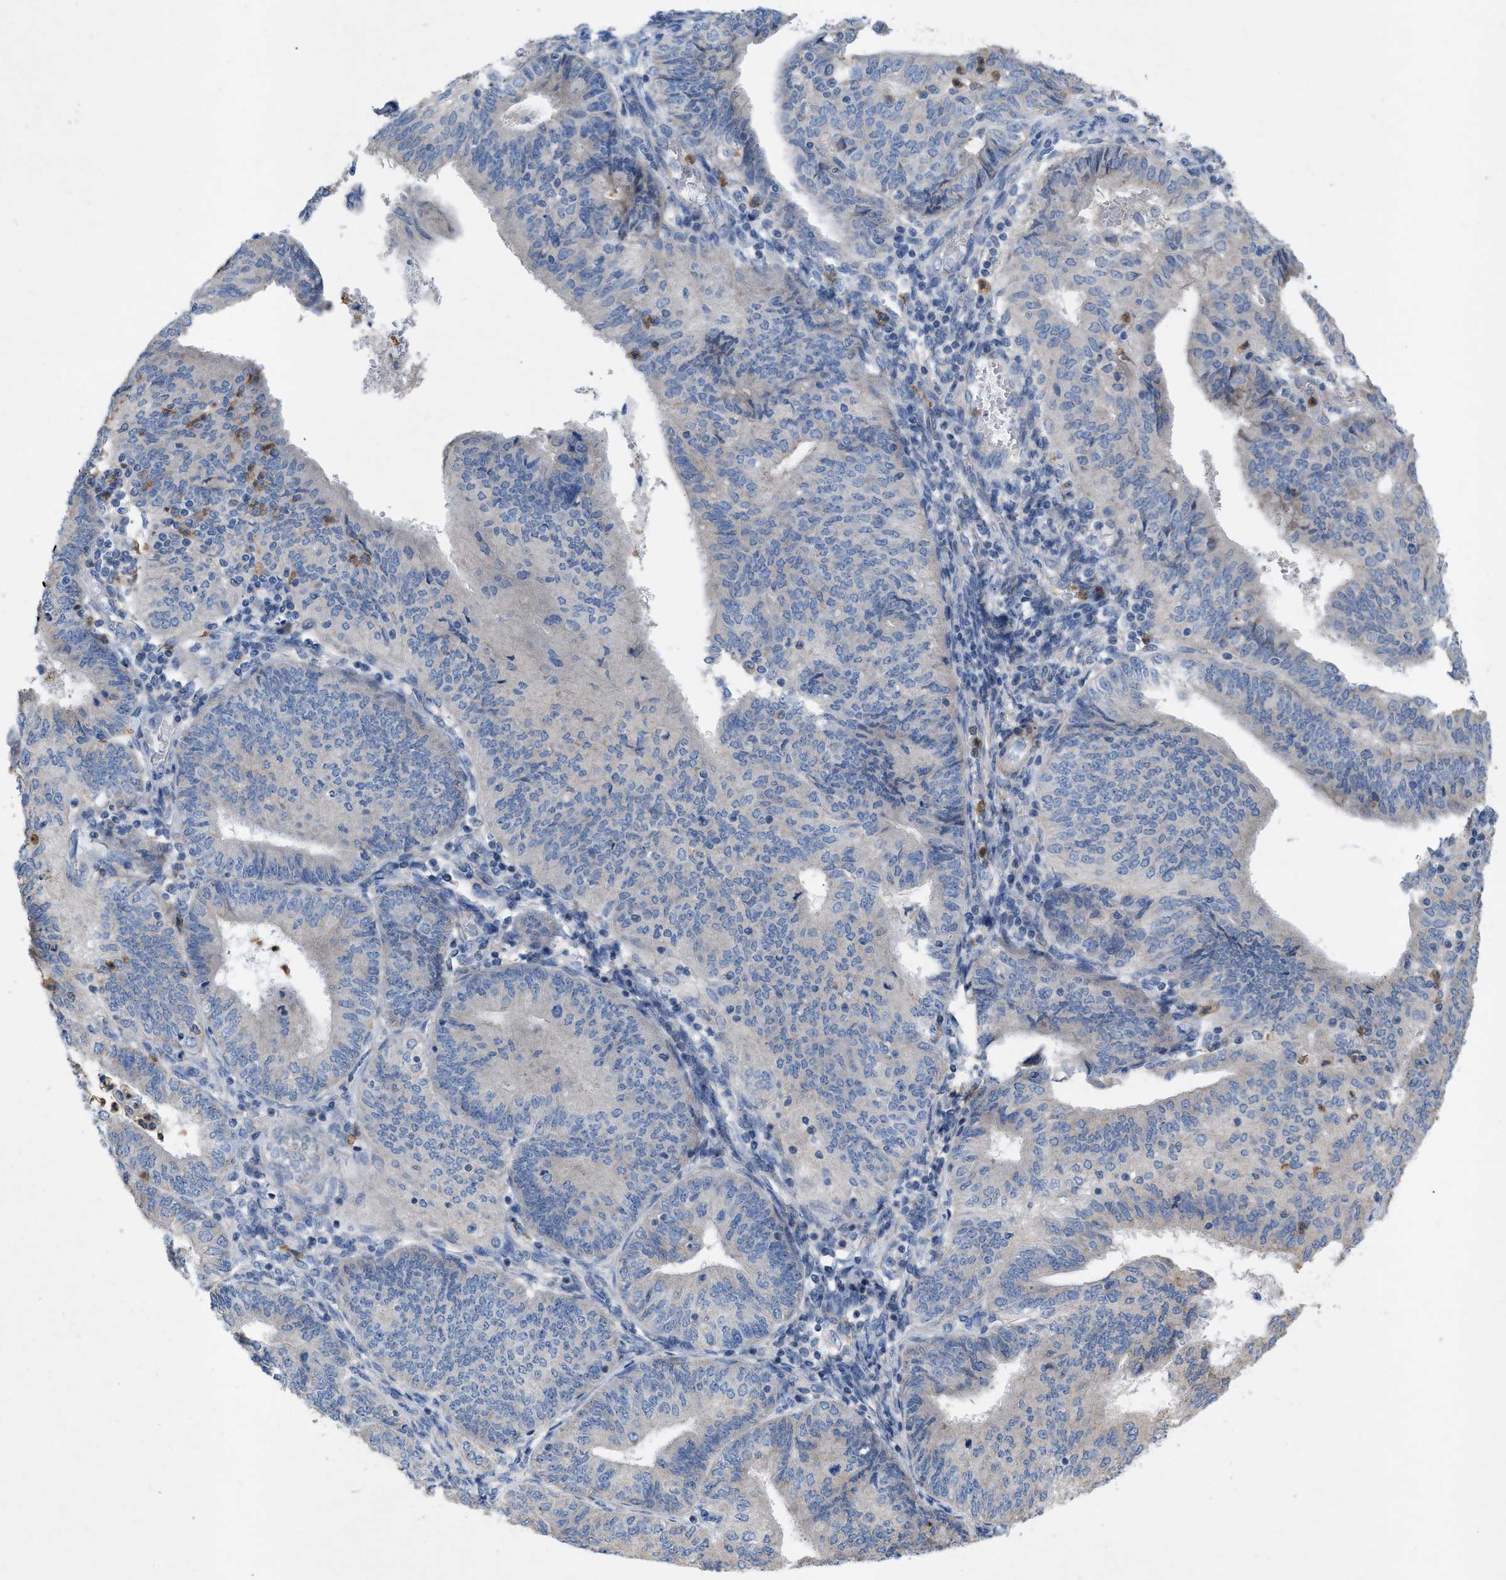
{"staining": {"intensity": "negative", "quantity": "none", "location": "none"}, "tissue": "endometrial cancer", "cell_type": "Tumor cells", "image_type": "cancer", "snomed": [{"axis": "morphology", "description": "Adenocarcinoma, NOS"}, {"axis": "topography", "description": "Endometrium"}], "caption": "Human adenocarcinoma (endometrial) stained for a protein using IHC displays no staining in tumor cells.", "gene": "PLPPR5", "patient": {"sex": "female", "age": 58}}